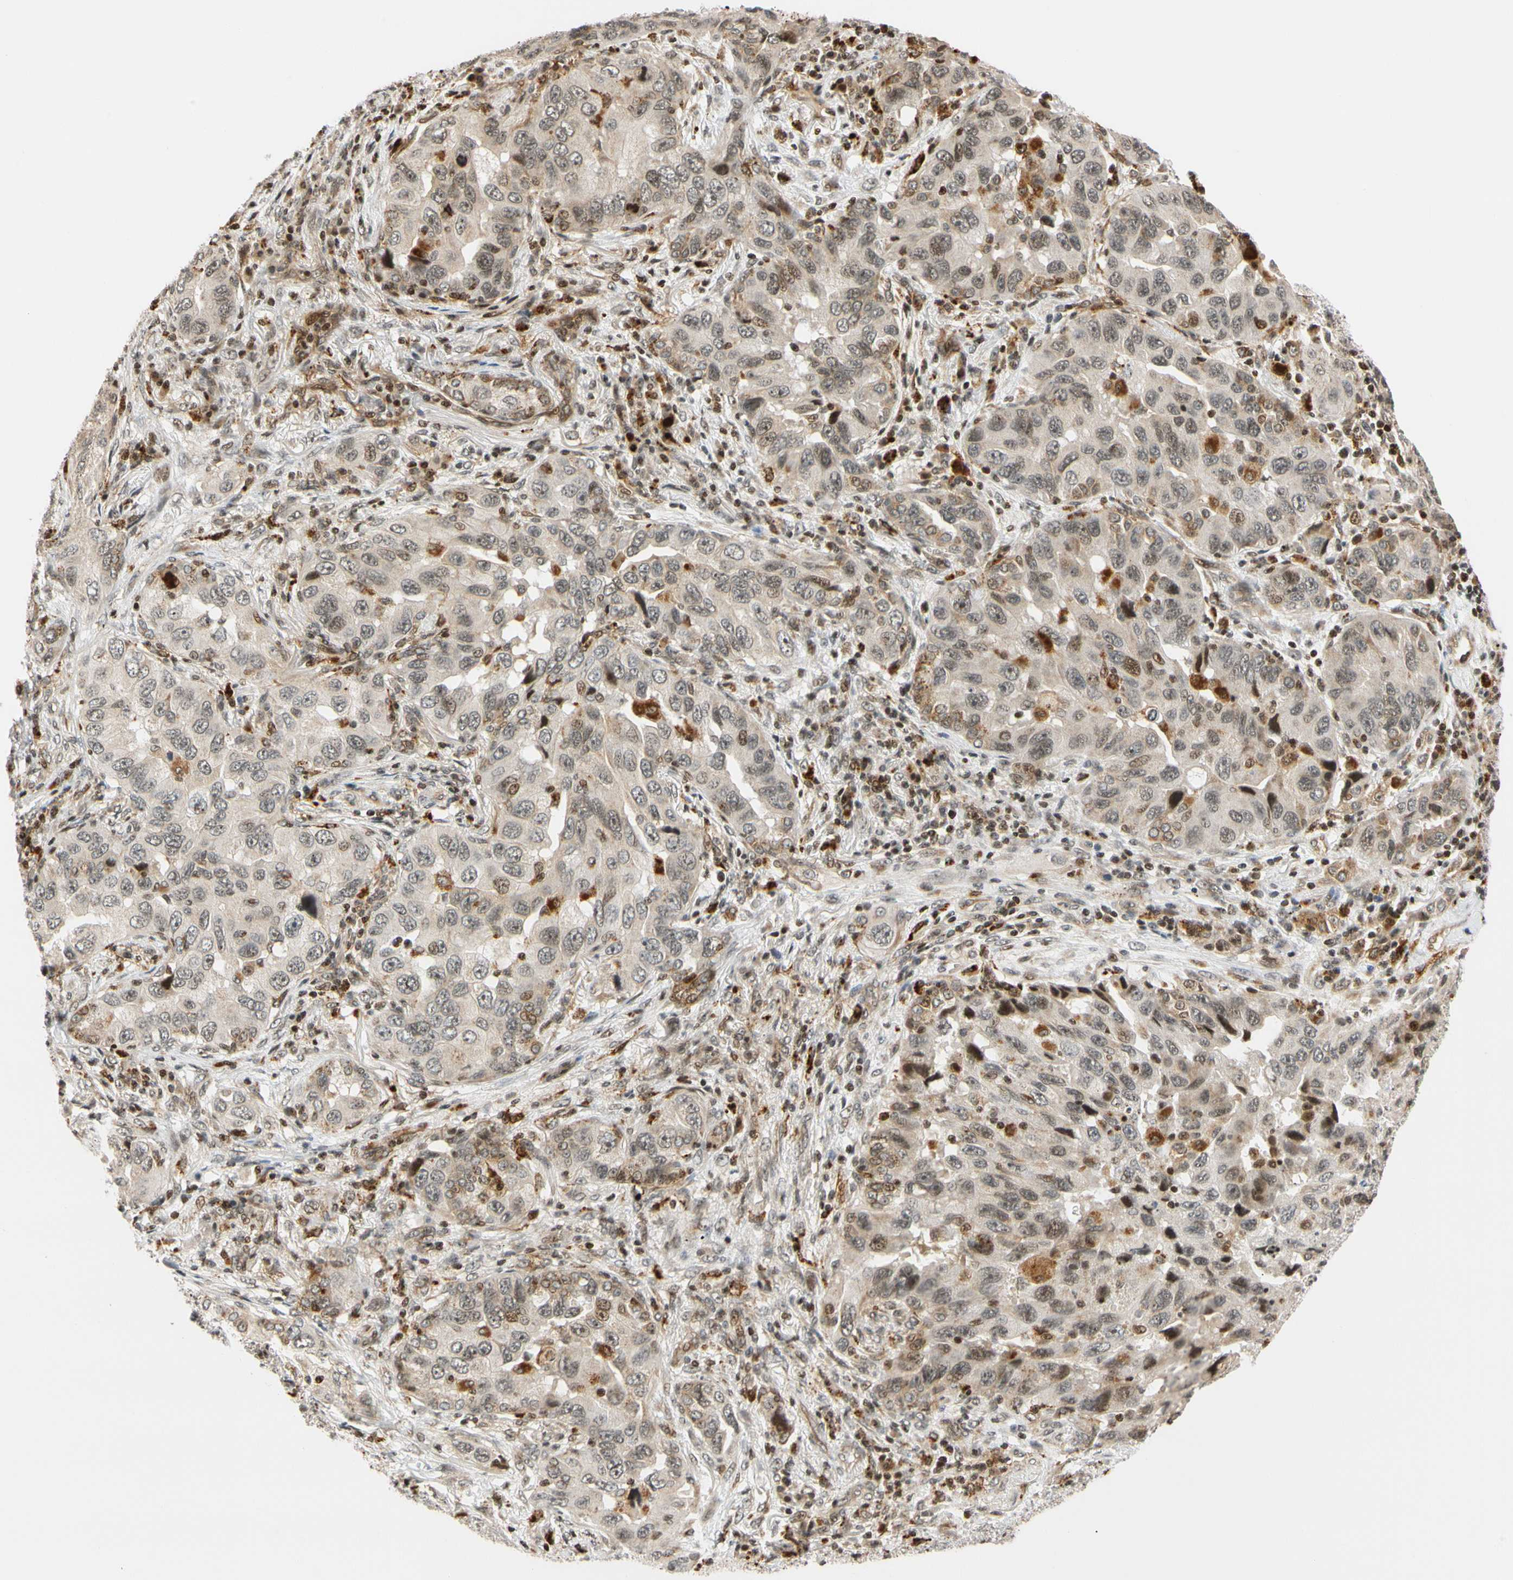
{"staining": {"intensity": "weak", "quantity": "25%-75%", "location": "cytoplasmic/membranous,nuclear"}, "tissue": "lung cancer", "cell_type": "Tumor cells", "image_type": "cancer", "snomed": [{"axis": "morphology", "description": "Adenocarcinoma, NOS"}, {"axis": "topography", "description": "Lung"}], "caption": "Immunohistochemical staining of human lung cancer displays weak cytoplasmic/membranous and nuclear protein expression in approximately 25%-75% of tumor cells.", "gene": "CDK7", "patient": {"sex": "female", "age": 65}}